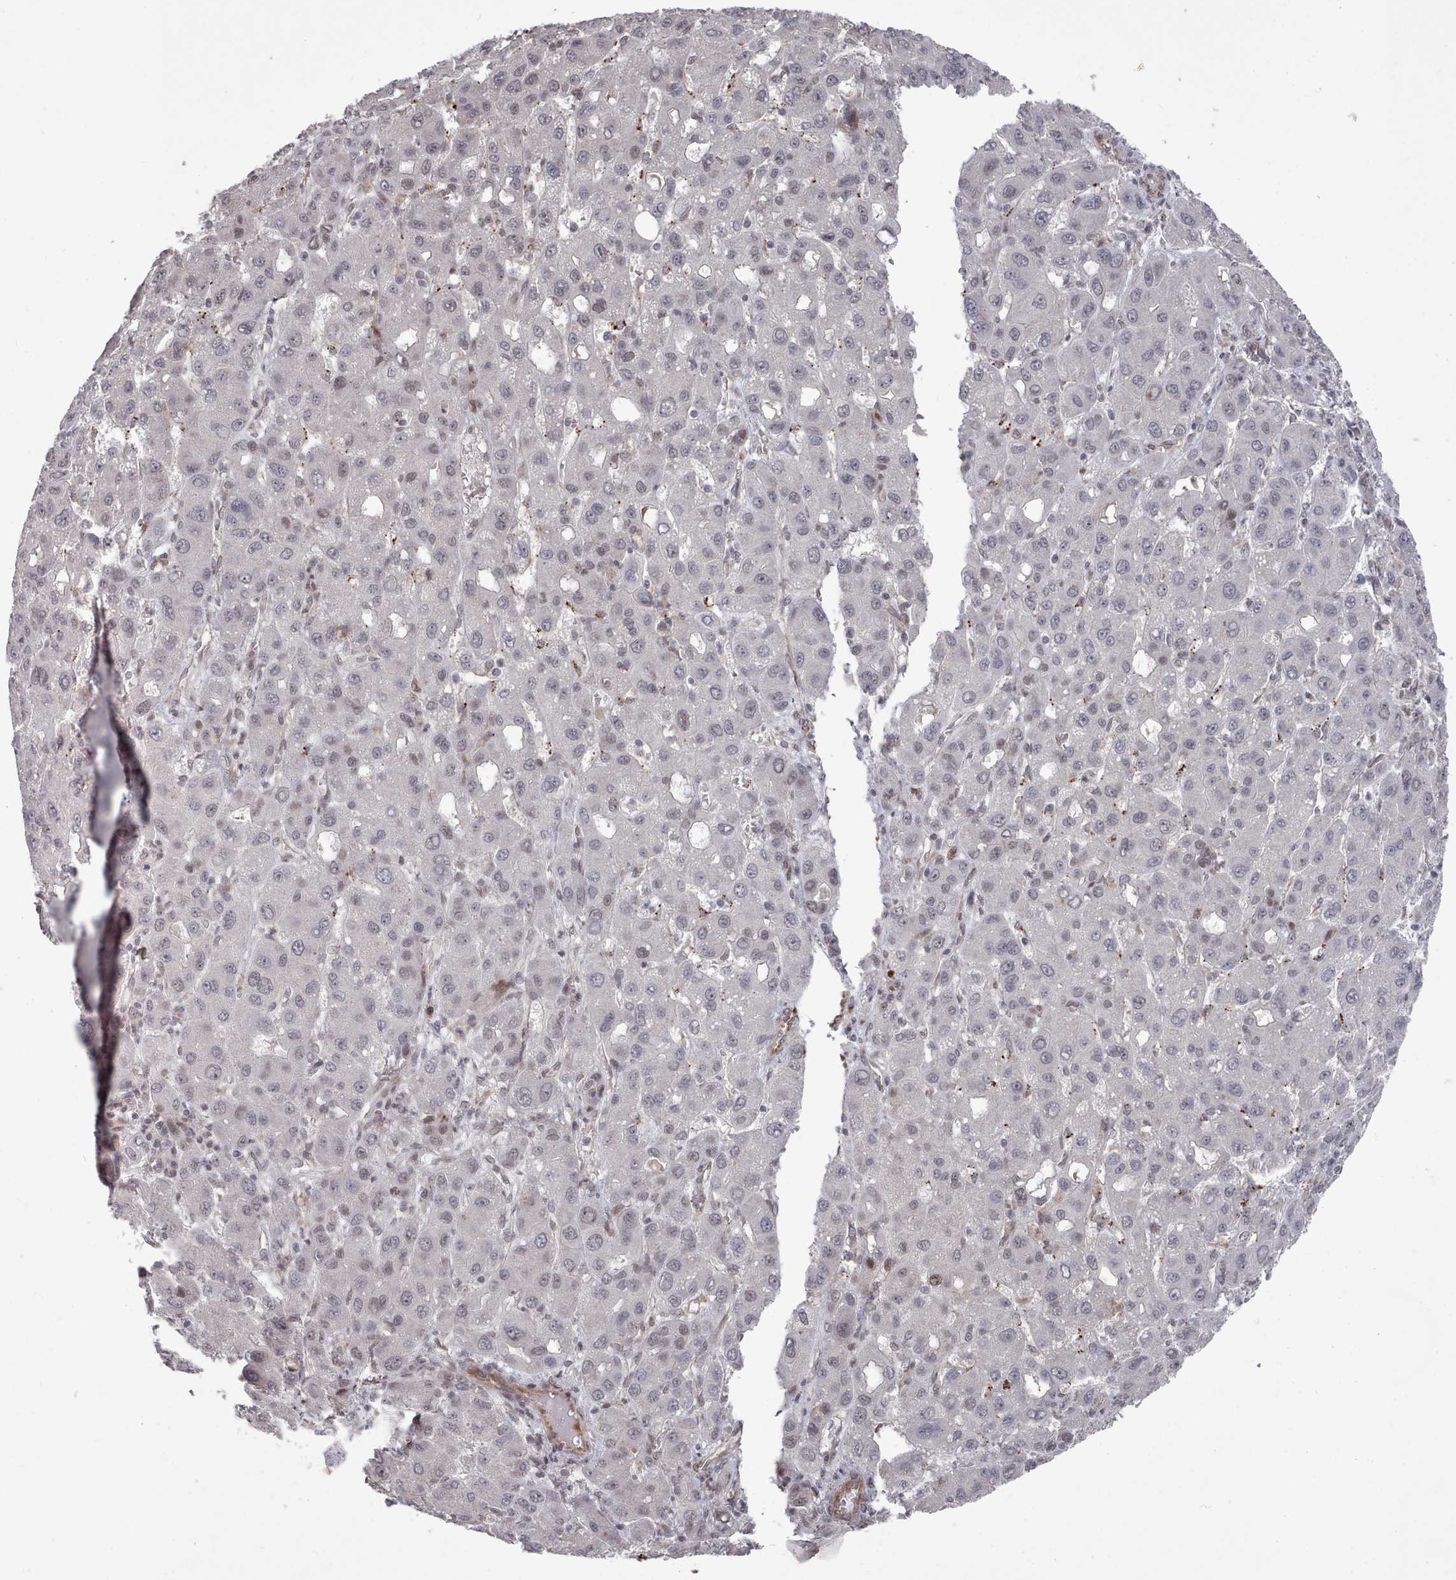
{"staining": {"intensity": "negative", "quantity": "none", "location": "none"}, "tissue": "liver cancer", "cell_type": "Tumor cells", "image_type": "cancer", "snomed": [{"axis": "morphology", "description": "Carcinoma, Hepatocellular, NOS"}, {"axis": "topography", "description": "Liver"}], "caption": "IHC histopathology image of human liver cancer (hepatocellular carcinoma) stained for a protein (brown), which displays no expression in tumor cells.", "gene": "CPSF4", "patient": {"sex": "male", "age": 55}}